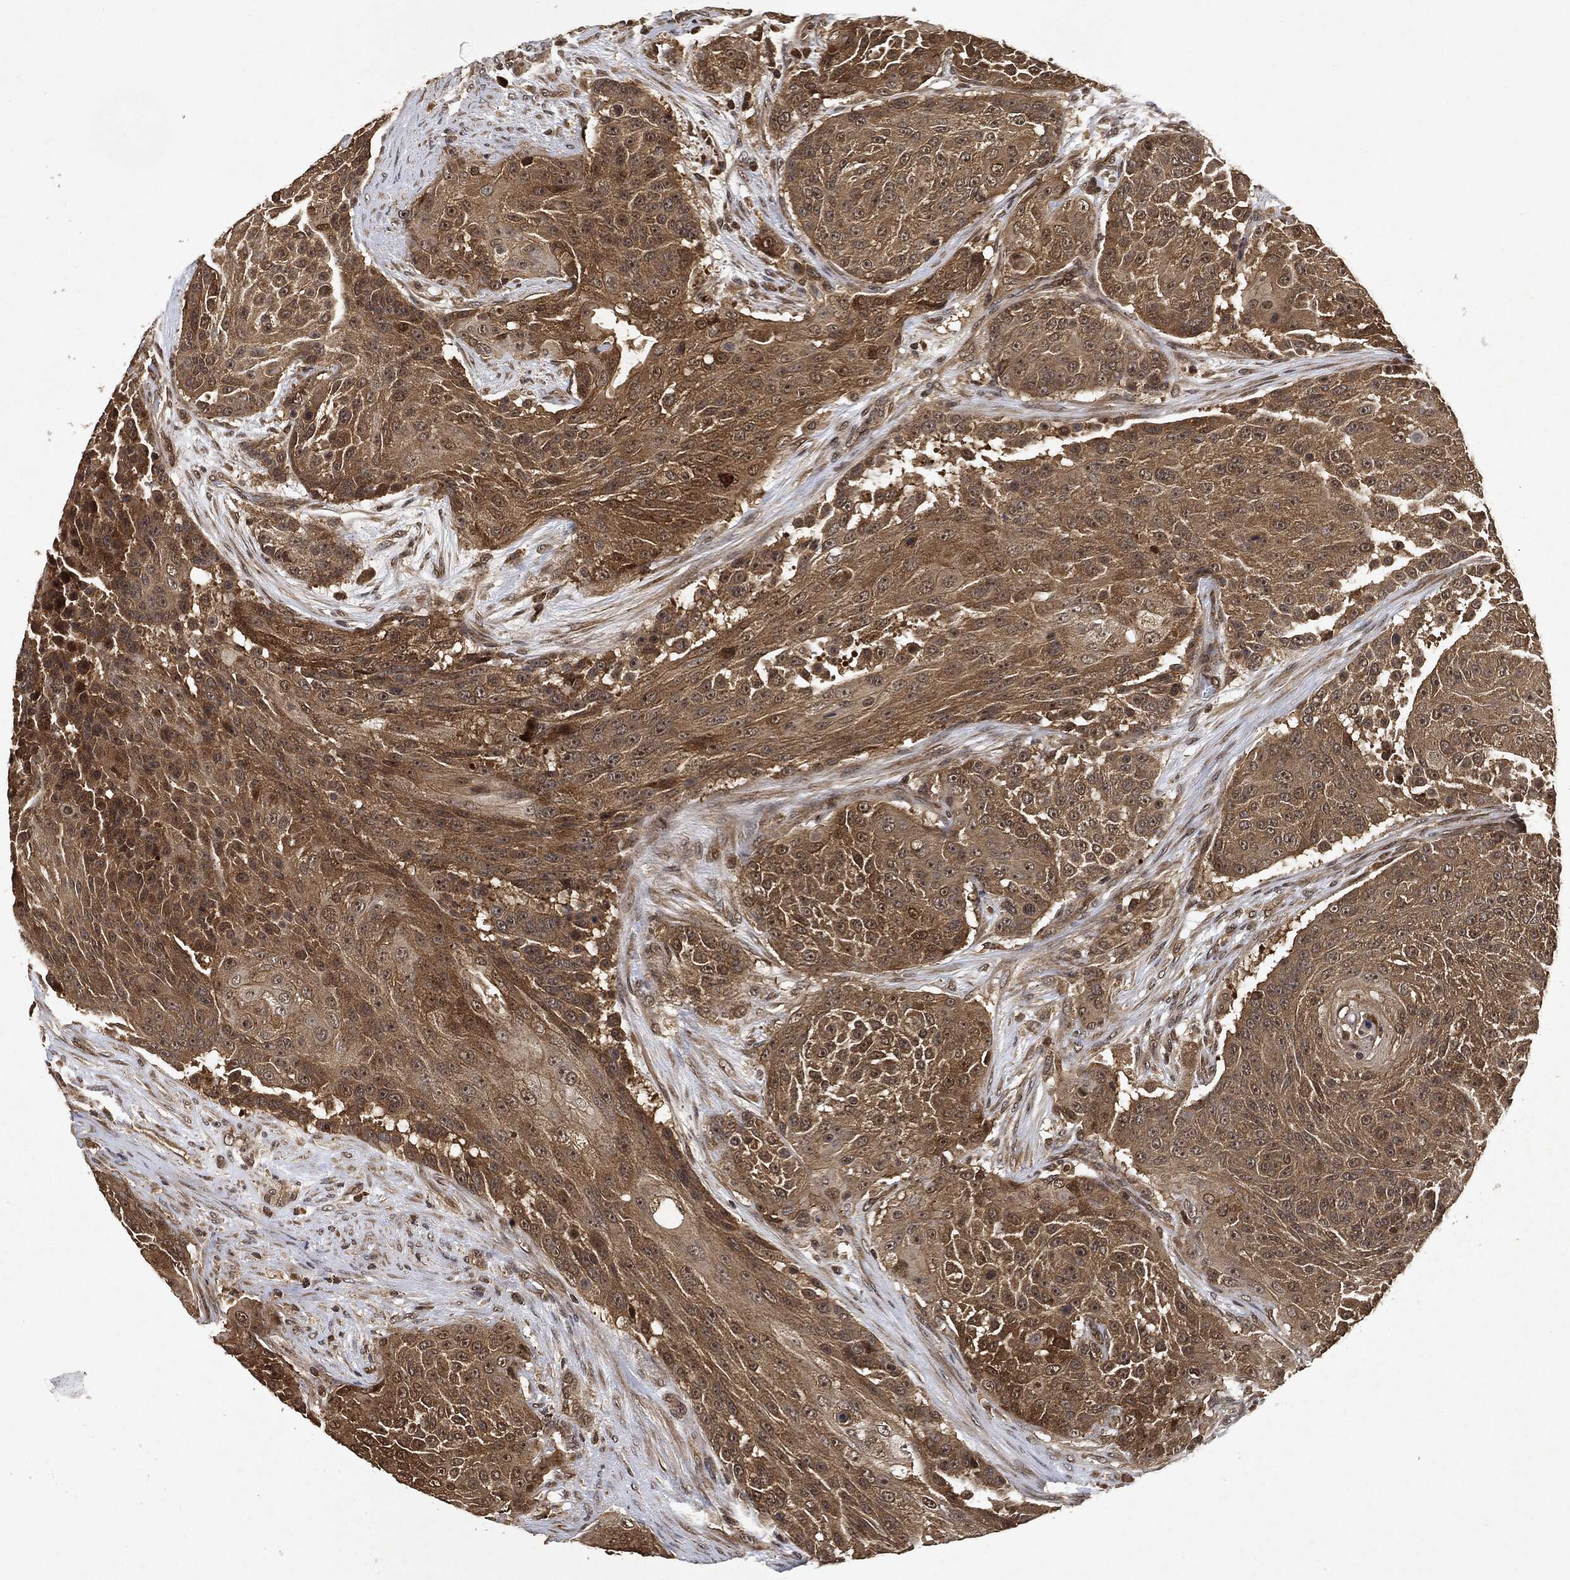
{"staining": {"intensity": "moderate", "quantity": ">75%", "location": "cytoplasmic/membranous"}, "tissue": "urothelial cancer", "cell_type": "Tumor cells", "image_type": "cancer", "snomed": [{"axis": "morphology", "description": "Urothelial carcinoma, High grade"}, {"axis": "topography", "description": "Urinary bladder"}], "caption": "Human urothelial carcinoma (high-grade) stained for a protein (brown) exhibits moderate cytoplasmic/membranous positive positivity in about >75% of tumor cells.", "gene": "ZNF226", "patient": {"sex": "female", "age": 63}}